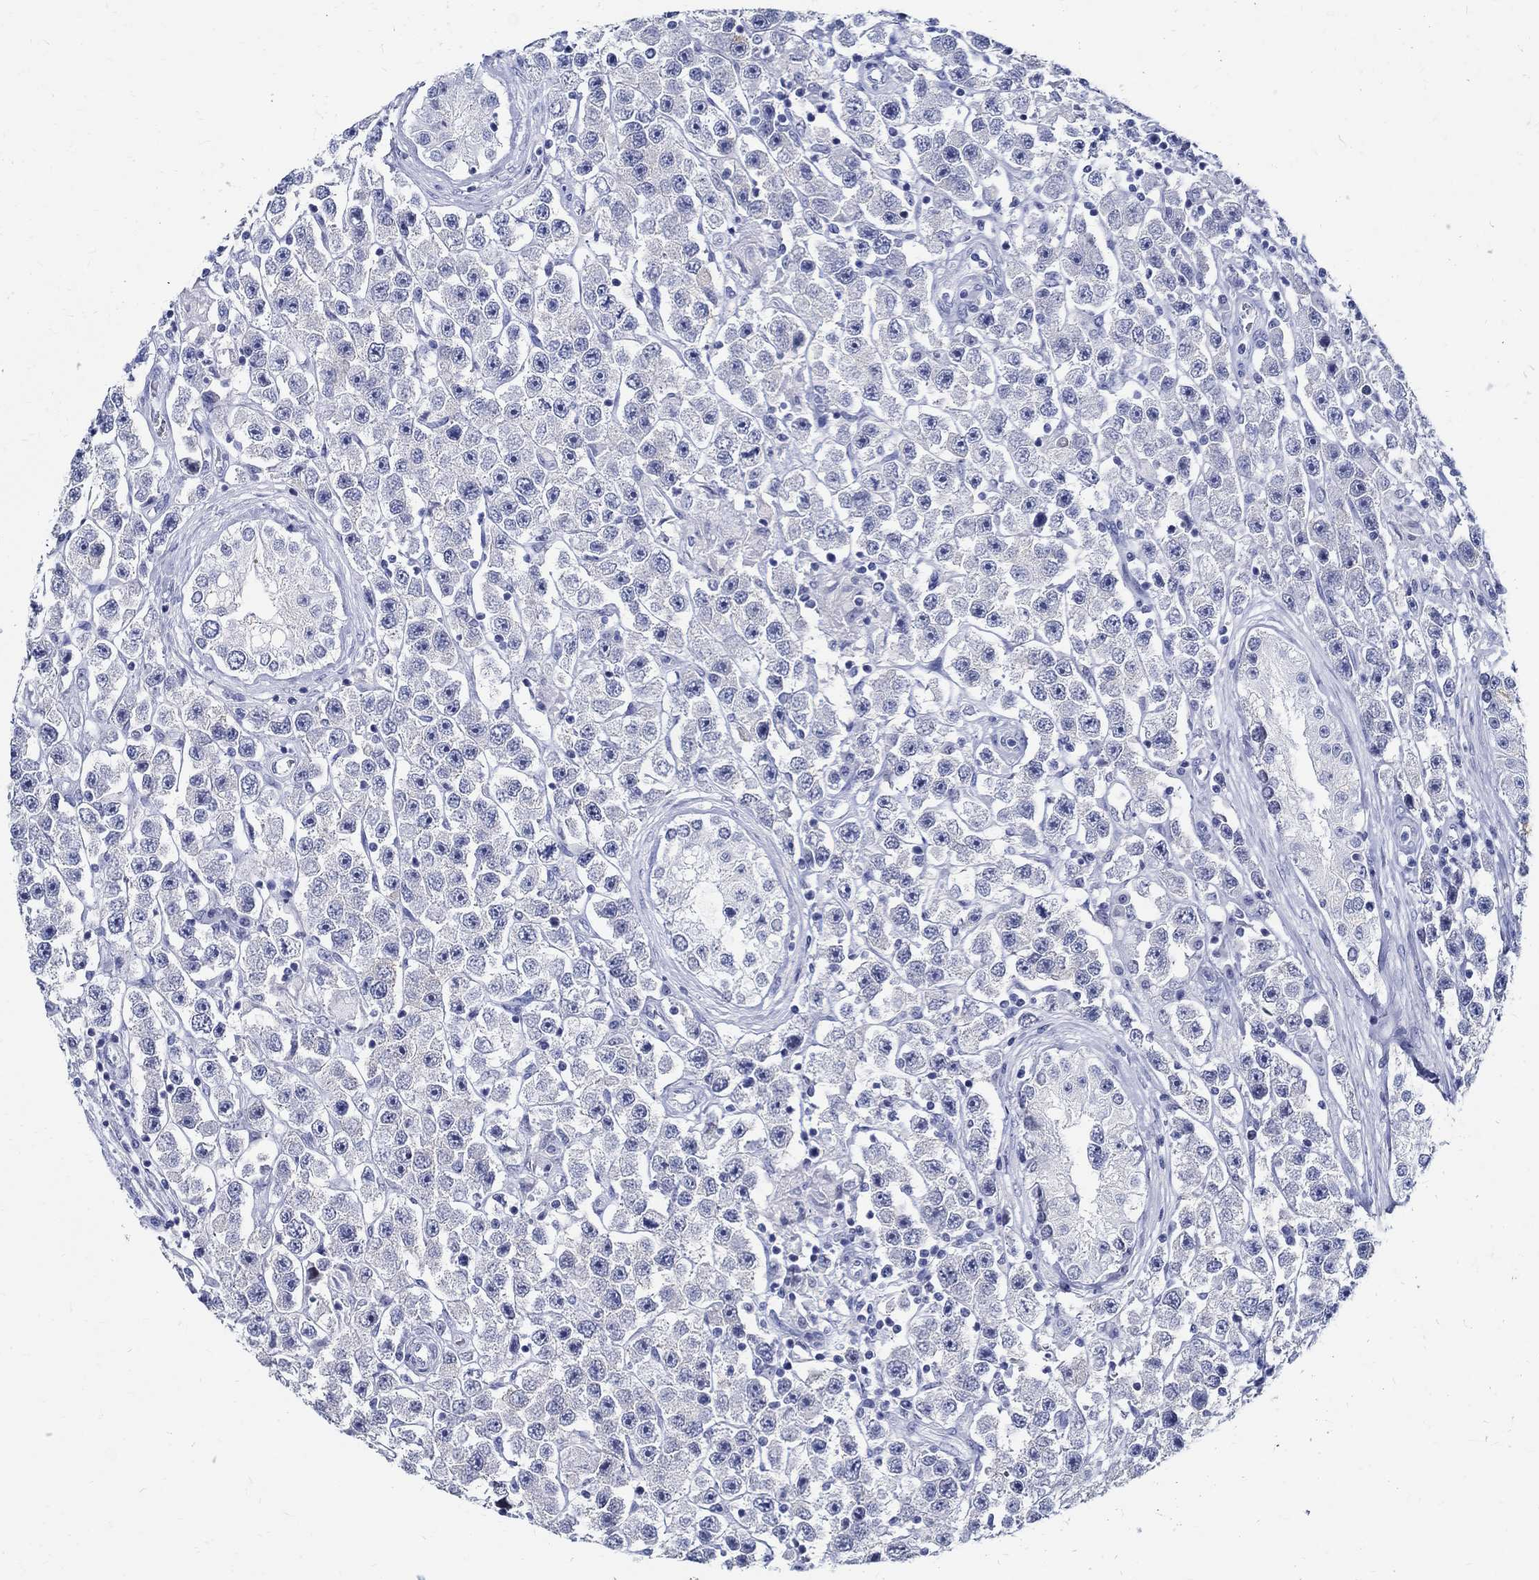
{"staining": {"intensity": "negative", "quantity": "none", "location": "none"}, "tissue": "testis cancer", "cell_type": "Tumor cells", "image_type": "cancer", "snomed": [{"axis": "morphology", "description": "Seminoma, NOS"}, {"axis": "topography", "description": "Testis"}], "caption": "Immunohistochemistry (IHC) micrograph of human testis cancer (seminoma) stained for a protein (brown), which displays no positivity in tumor cells.", "gene": "BSPRY", "patient": {"sex": "male", "age": 45}}